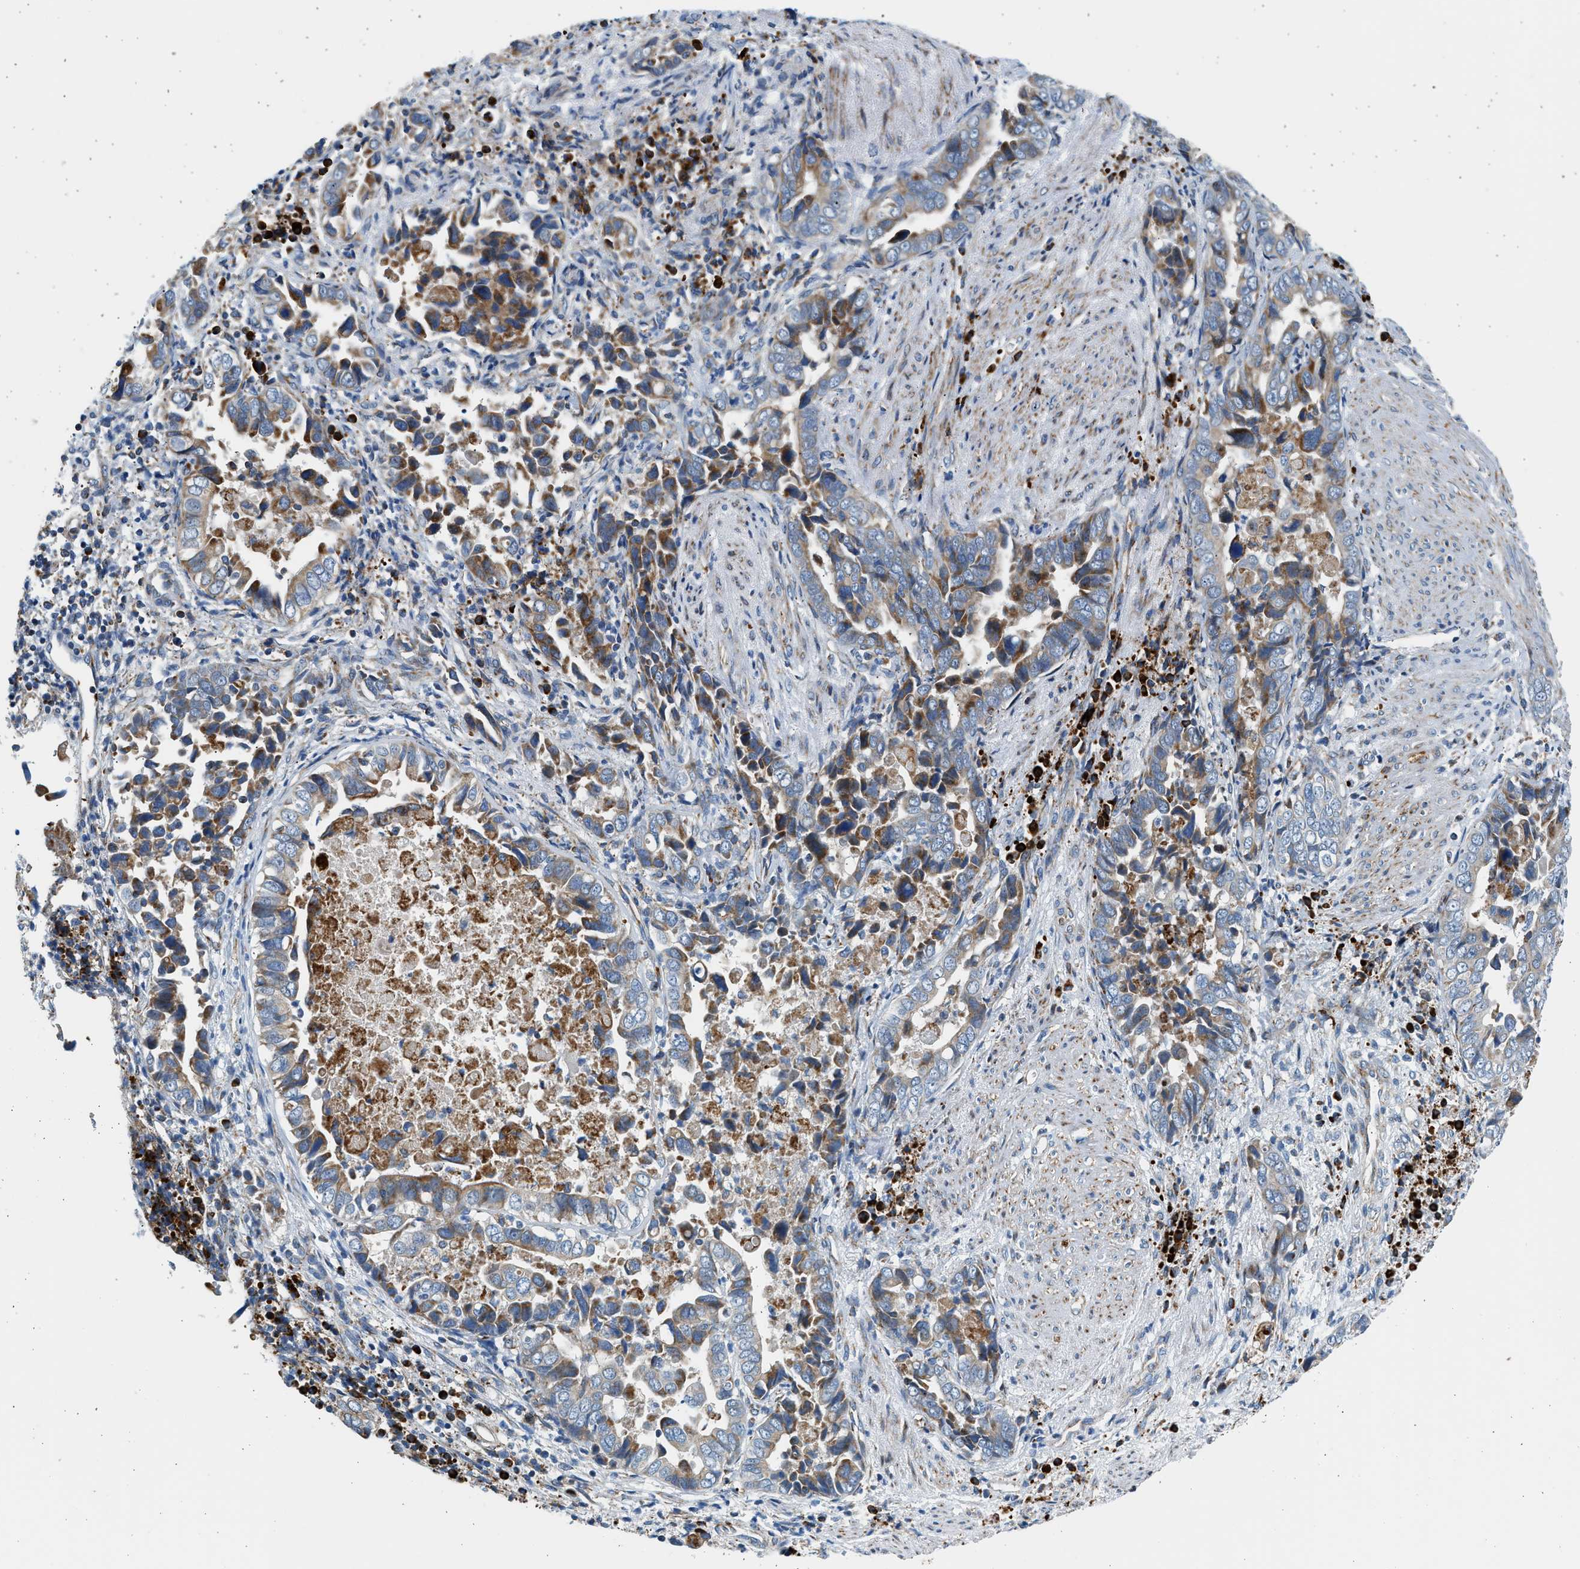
{"staining": {"intensity": "moderate", "quantity": ">75%", "location": "cytoplasmic/membranous"}, "tissue": "liver cancer", "cell_type": "Tumor cells", "image_type": "cancer", "snomed": [{"axis": "morphology", "description": "Cholangiocarcinoma"}, {"axis": "topography", "description": "Liver"}], "caption": "Protein staining of liver cancer tissue exhibits moderate cytoplasmic/membranous expression in approximately >75% of tumor cells. The protein of interest is shown in brown color, while the nuclei are stained blue.", "gene": "KCNMB3", "patient": {"sex": "female", "age": 79}}